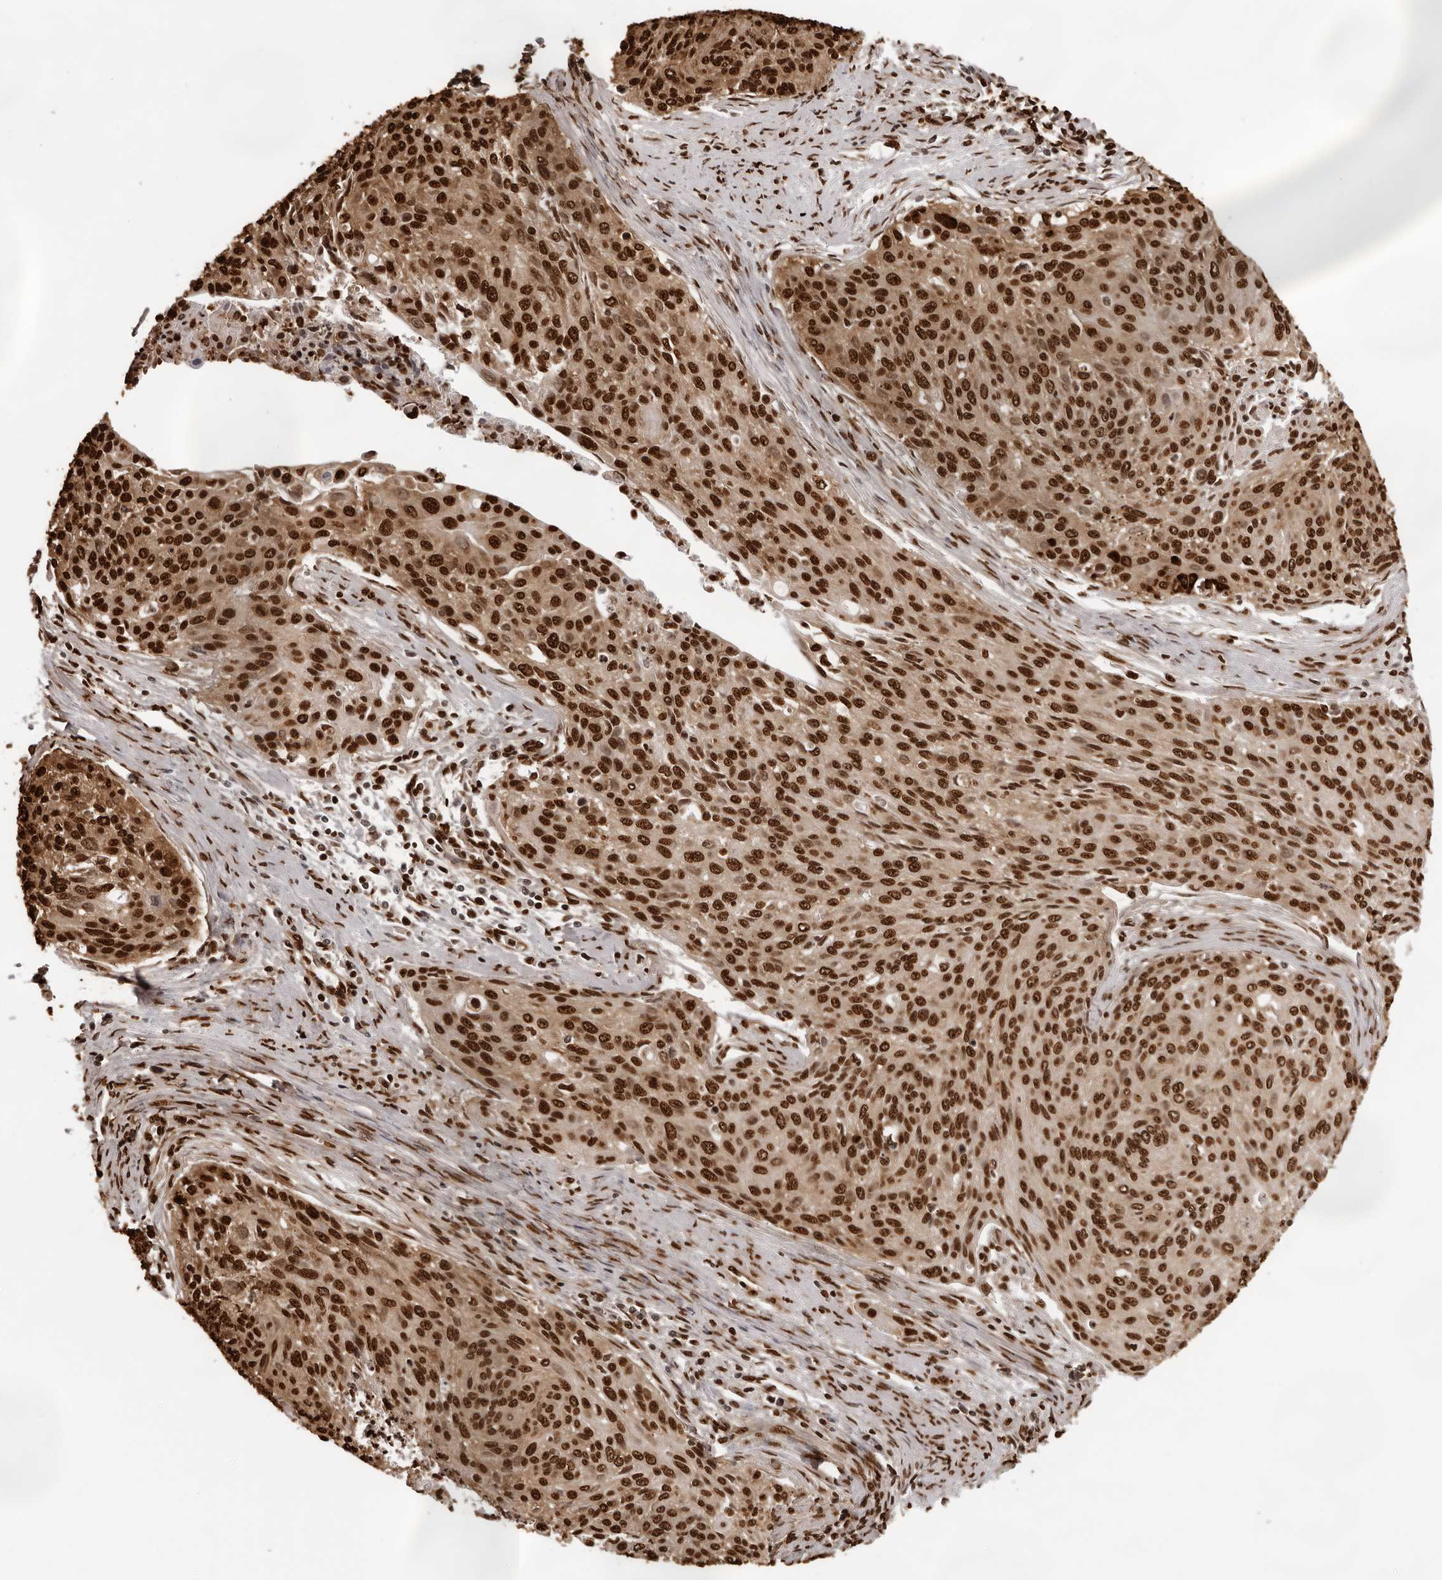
{"staining": {"intensity": "strong", "quantity": ">75%", "location": "nuclear"}, "tissue": "cervical cancer", "cell_type": "Tumor cells", "image_type": "cancer", "snomed": [{"axis": "morphology", "description": "Squamous cell carcinoma, NOS"}, {"axis": "topography", "description": "Cervix"}], "caption": "Immunohistochemical staining of human cervical cancer shows high levels of strong nuclear staining in approximately >75% of tumor cells.", "gene": "ZFP91", "patient": {"sex": "female", "age": 55}}